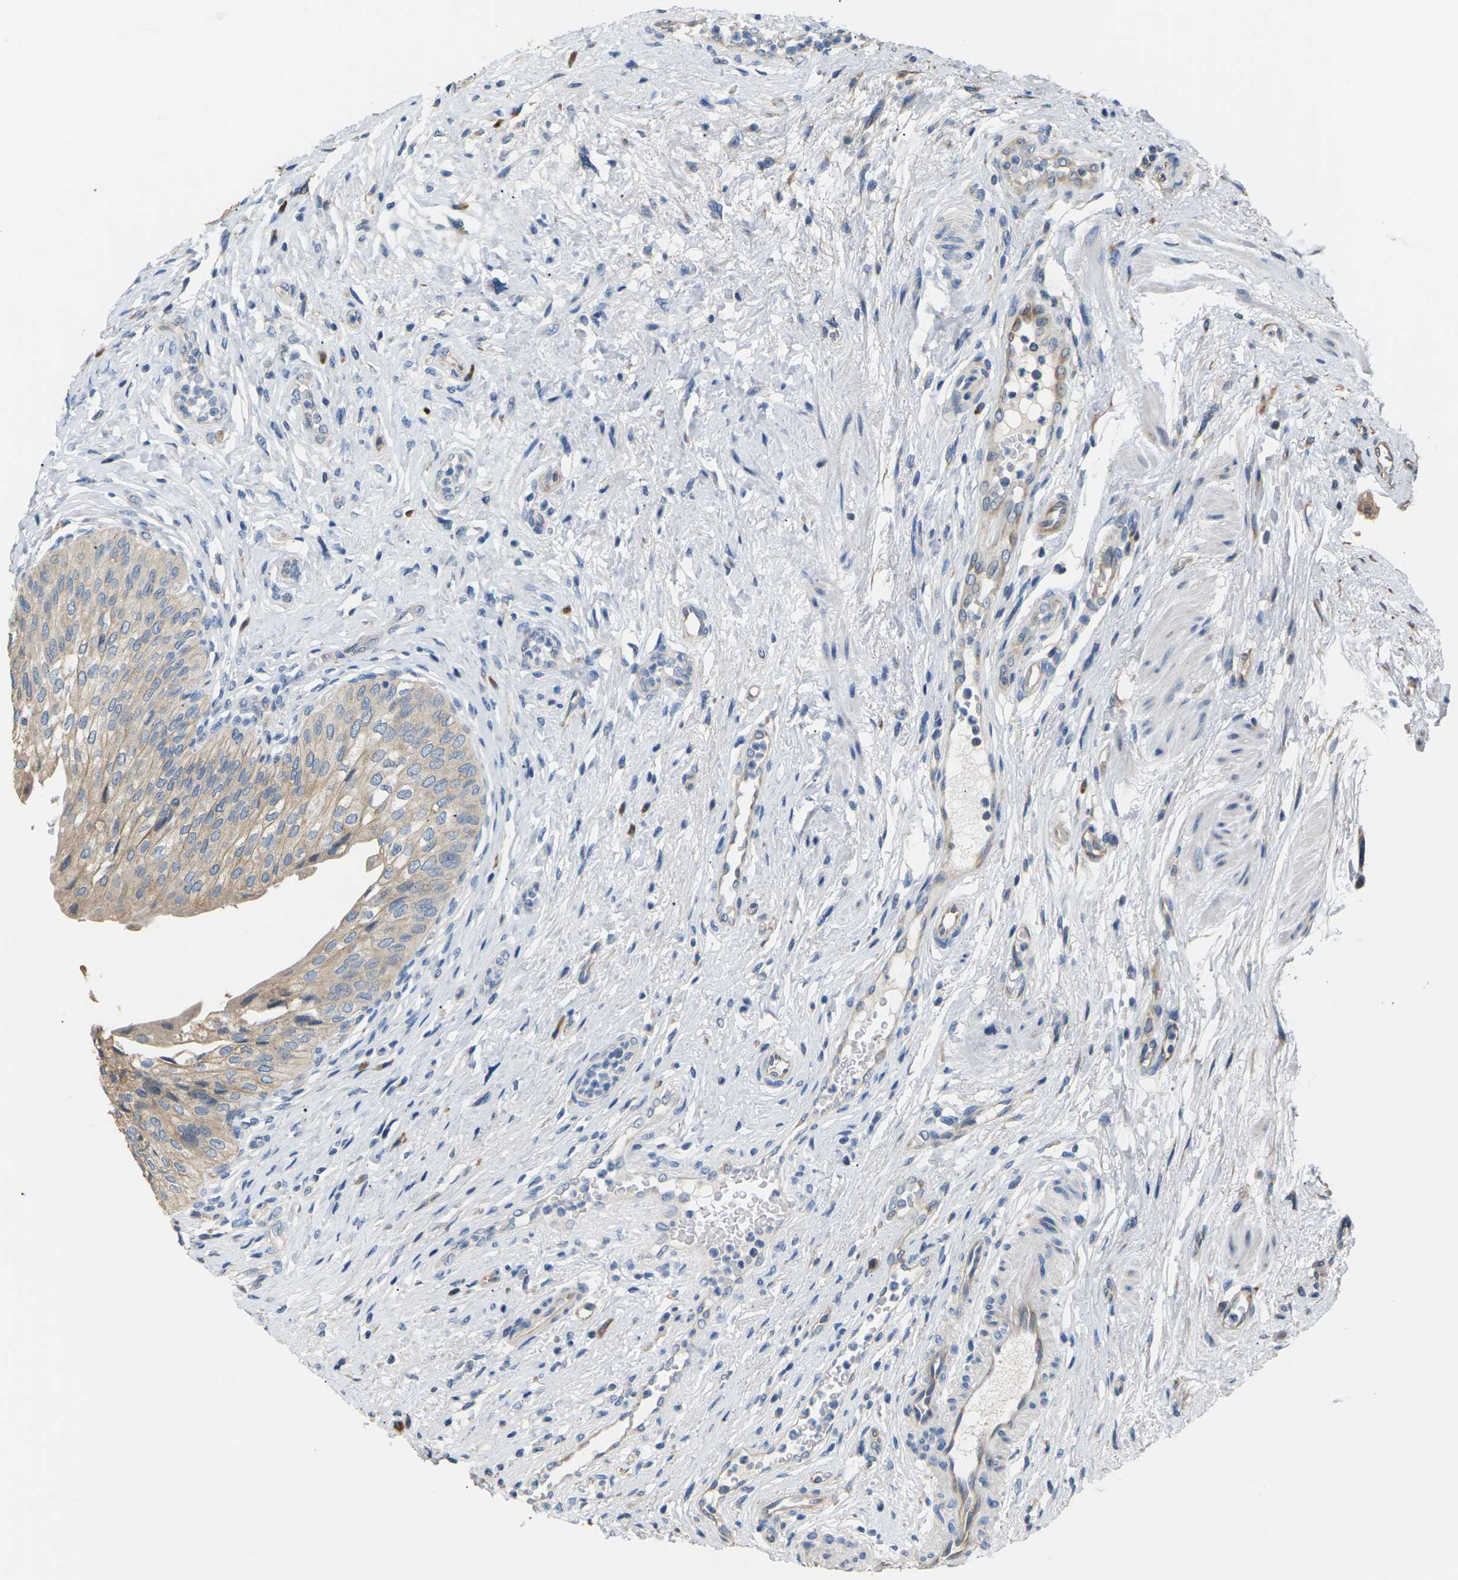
{"staining": {"intensity": "moderate", "quantity": ">75%", "location": "cytoplasmic/membranous"}, "tissue": "urinary bladder", "cell_type": "Urothelial cells", "image_type": "normal", "snomed": [{"axis": "morphology", "description": "Normal tissue, NOS"}, {"axis": "topography", "description": "Urinary bladder"}], "caption": "Human urinary bladder stained with a brown dye exhibits moderate cytoplasmic/membranous positive expression in about >75% of urothelial cells.", "gene": "KLHDC8B", "patient": {"sex": "male", "age": 46}}